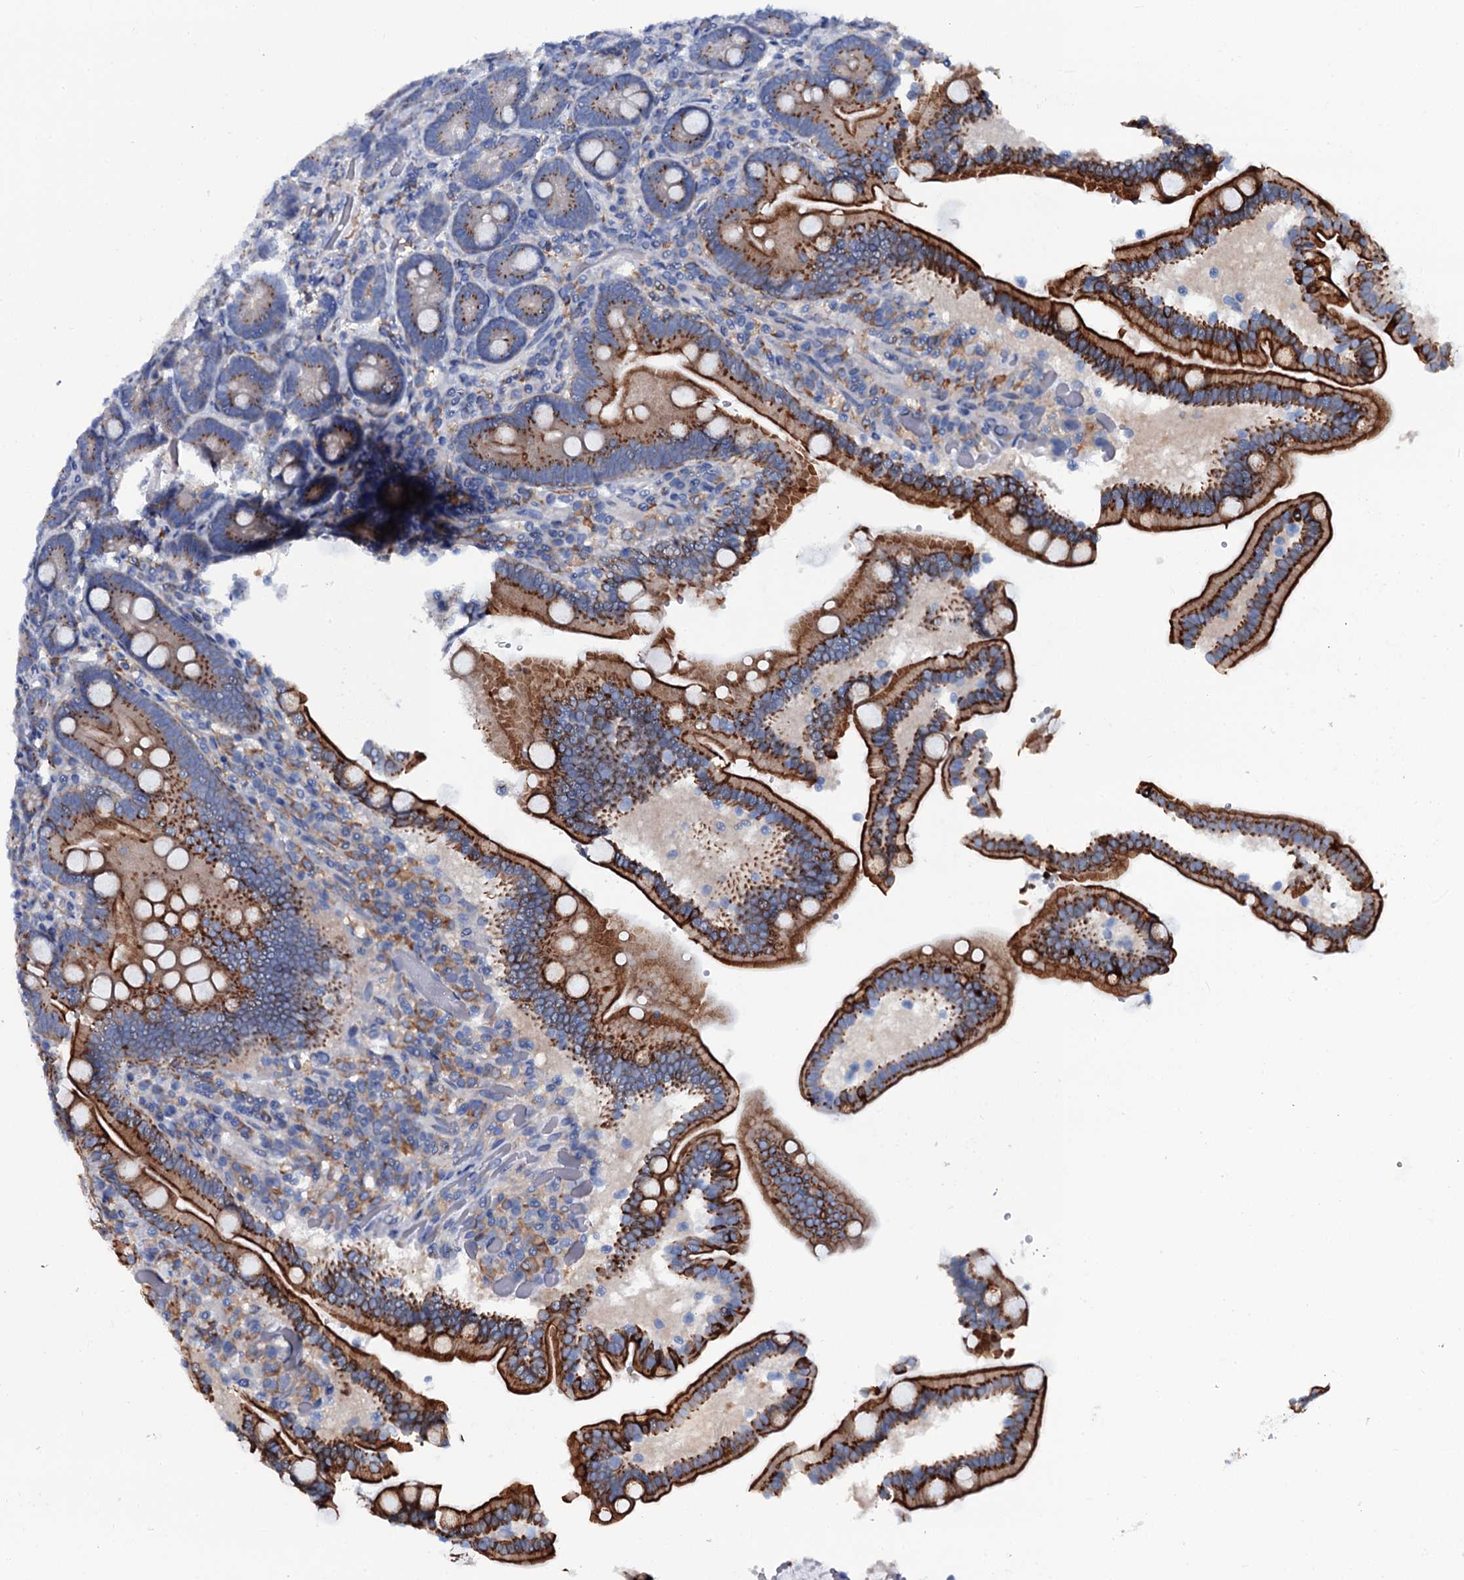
{"staining": {"intensity": "strong", "quantity": ">75%", "location": "cytoplasmic/membranous"}, "tissue": "duodenum", "cell_type": "Glandular cells", "image_type": "normal", "snomed": [{"axis": "morphology", "description": "Normal tissue, NOS"}, {"axis": "topography", "description": "Duodenum"}], "caption": "Normal duodenum shows strong cytoplasmic/membranous staining in about >75% of glandular cells.", "gene": "OTOL1", "patient": {"sex": "female", "age": 62}}